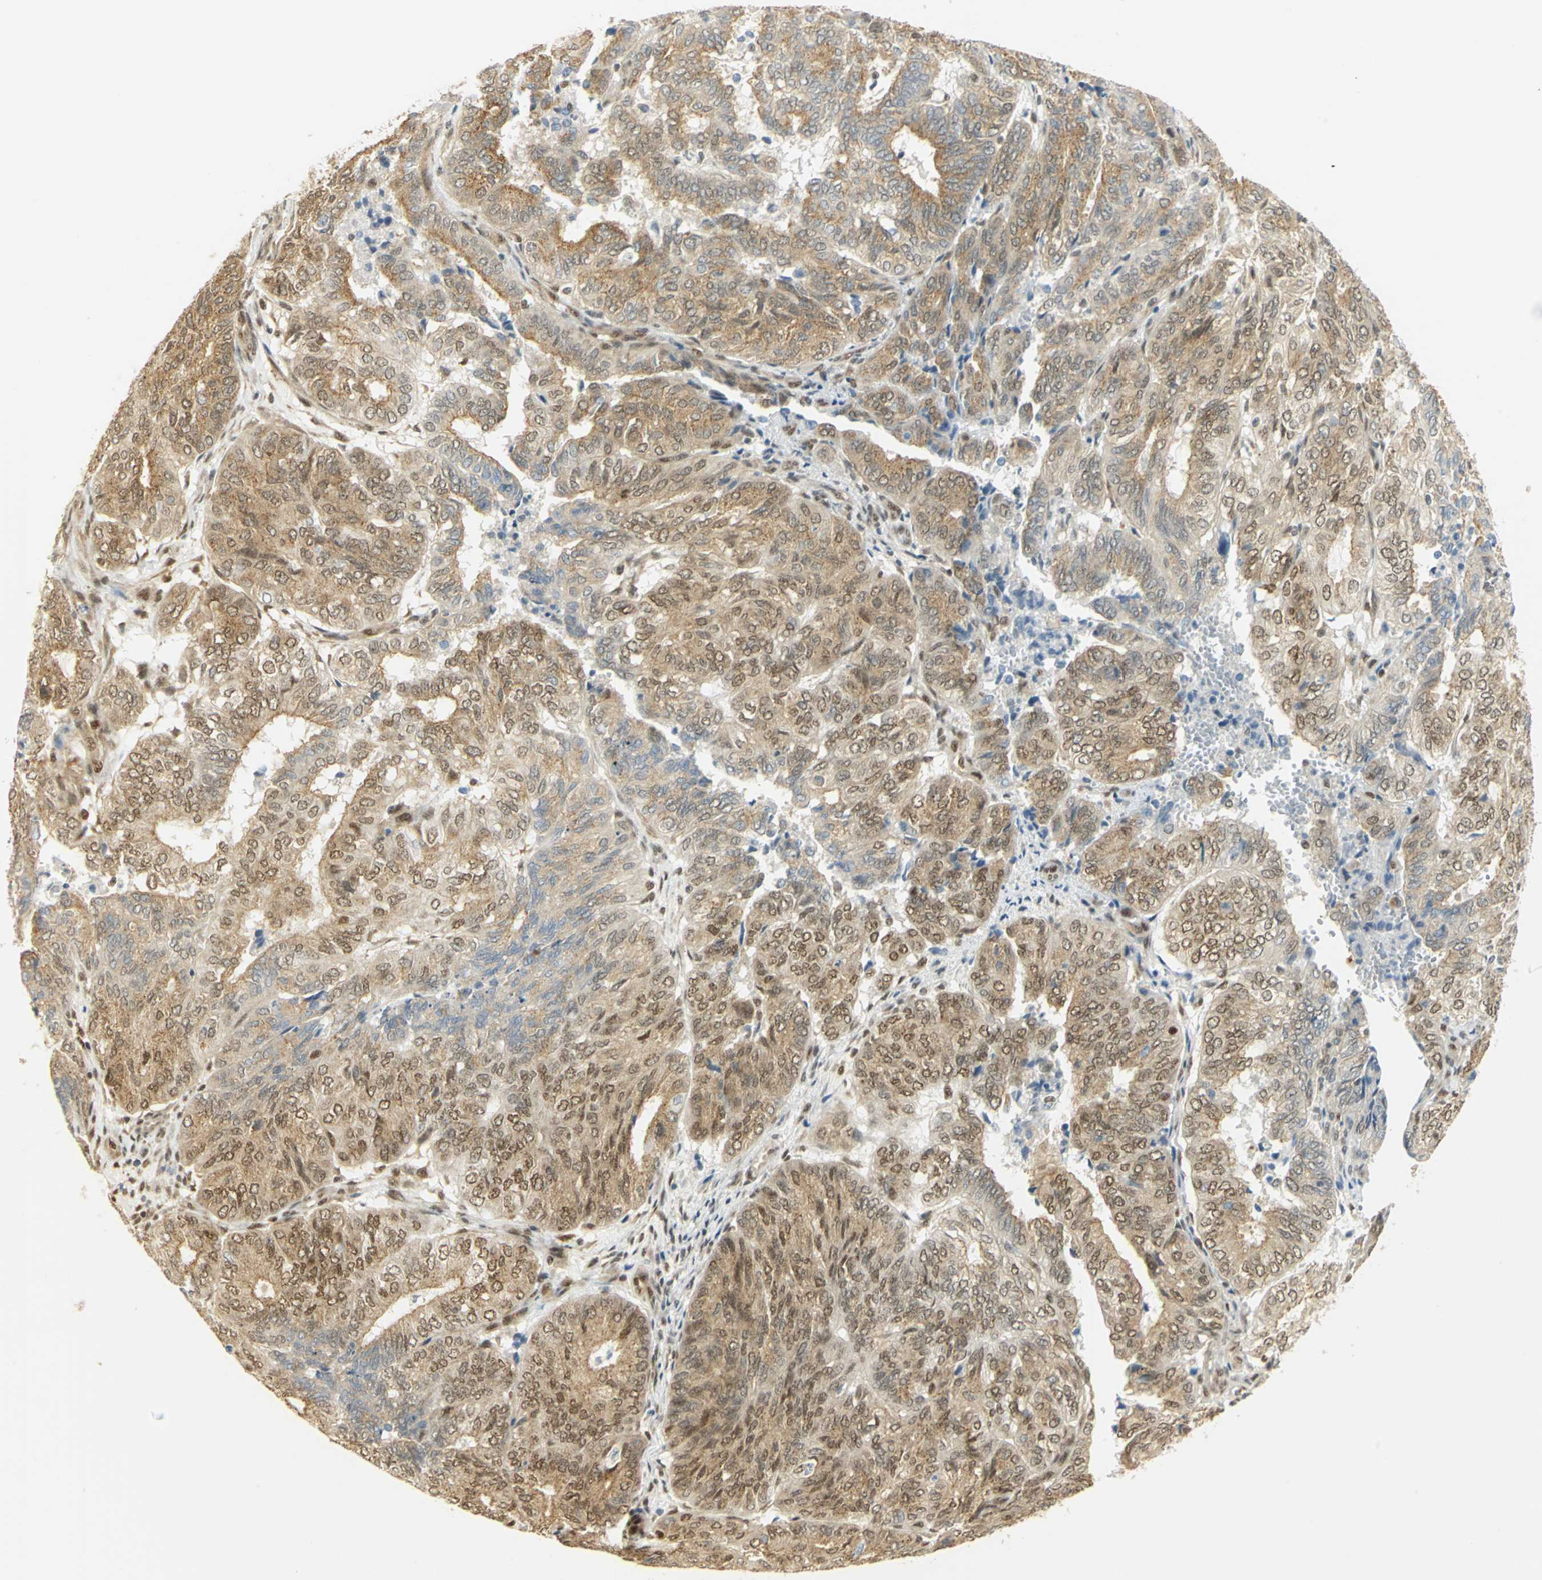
{"staining": {"intensity": "moderate", "quantity": ">75%", "location": "cytoplasmic/membranous,nuclear"}, "tissue": "endometrial cancer", "cell_type": "Tumor cells", "image_type": "cancer", "snomed": [{"axis": "morphology", "description": "Adenocarcinoma, NOS"}, {"axis": "topography", "description": "Uterus"}], "caption": "Immunohistochemistry (IHC) image of neoplastic tissue: endometrial adenocarcinoma stained using immunohistochemistry (IHC) demonstrates medium levels of moderate protein expression localized specifically in the cytoplasmic/membranous and nuclear of tumor cells, appearing as a cytoplasmic/membranous and nuclear brown color.", "gene": "DDX5", "patient": {"sex": "female", "age": 60}}